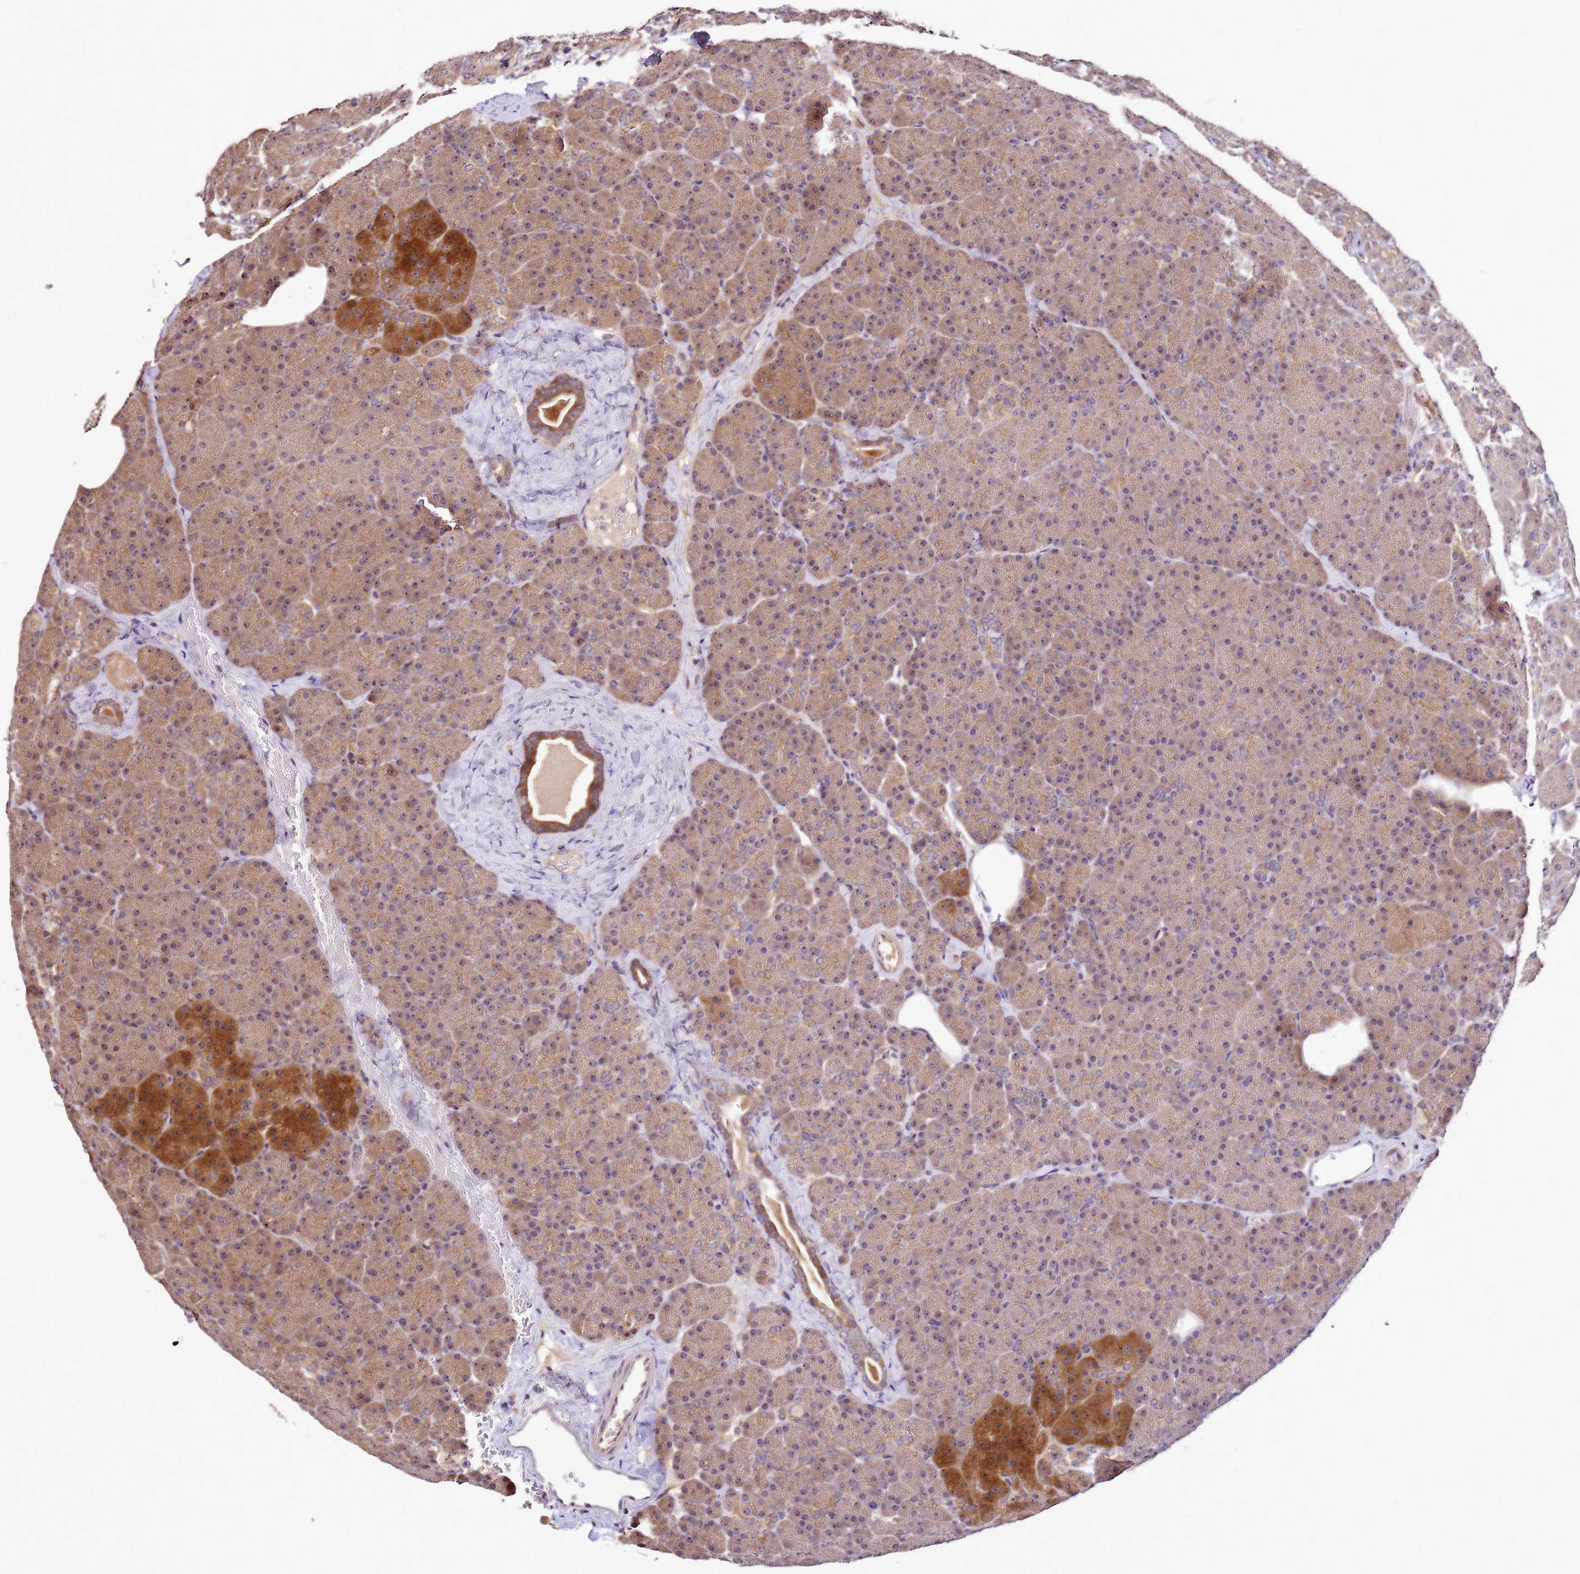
{"staining": {"intensity": "moderate", "quantity": ">75%", "location": "cytoplasmic/membranous,nuclear"}, "tissue": "pancreas", "cell_type": "Exocrine glandular cells", "image_type": "normal", "snomed": [{"axis": "morphology", "description": "Normal tissue, NOS"}, {"axis": "morphology", "description": "Carcinoid, malignant, NOS"}, {"axis": "topography", "description": "Pancreas"}], "caption": "IHC of normal human pancreas displays medium levels of moderate cytoplasmic/membranous,nuclear positivity in about >75% of exocrine glandular cells.", "gene": "DDX27", "patient": {"sex": "female", "age": 35}}